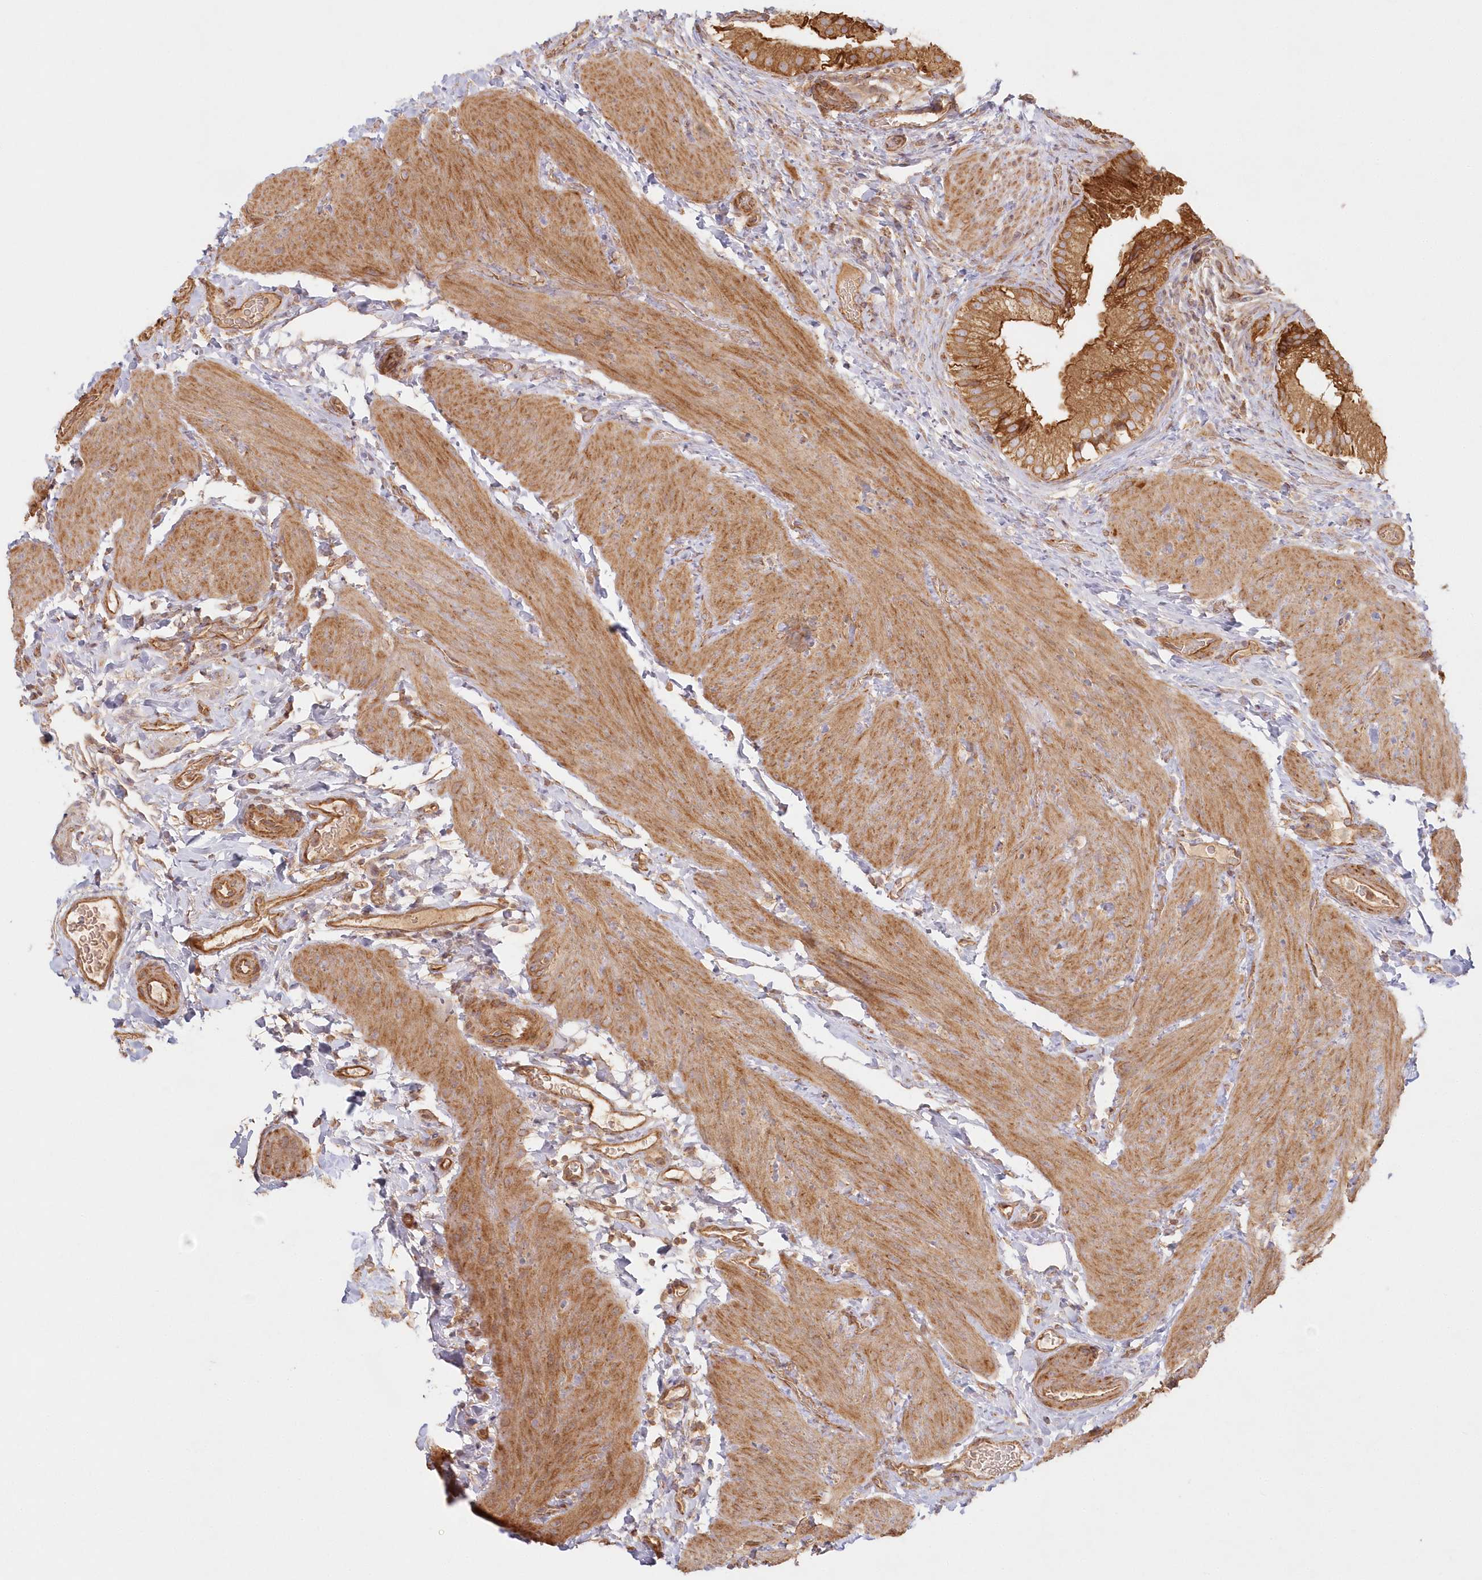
{"staining": {"intensity": "strong", "quantity": ">75%", "location": "cytoplasmic/membranous"}, "tissue": "gallbladder", "cell_type": "Glandular cells", "image_type": "normal", "snomed": [{"axis": "morphology", "description": "Normal tissue, NOS"}, {"axis": "topography", "description": "Gallbladder"}], "caption": "Human gallbladder stained with a brown dye displays strong cytoplasmic/membranous positive staining in about >75% of glandular cells.", "gene": "KIAA0232", "patient": {"sex": "female", "age": 30}}